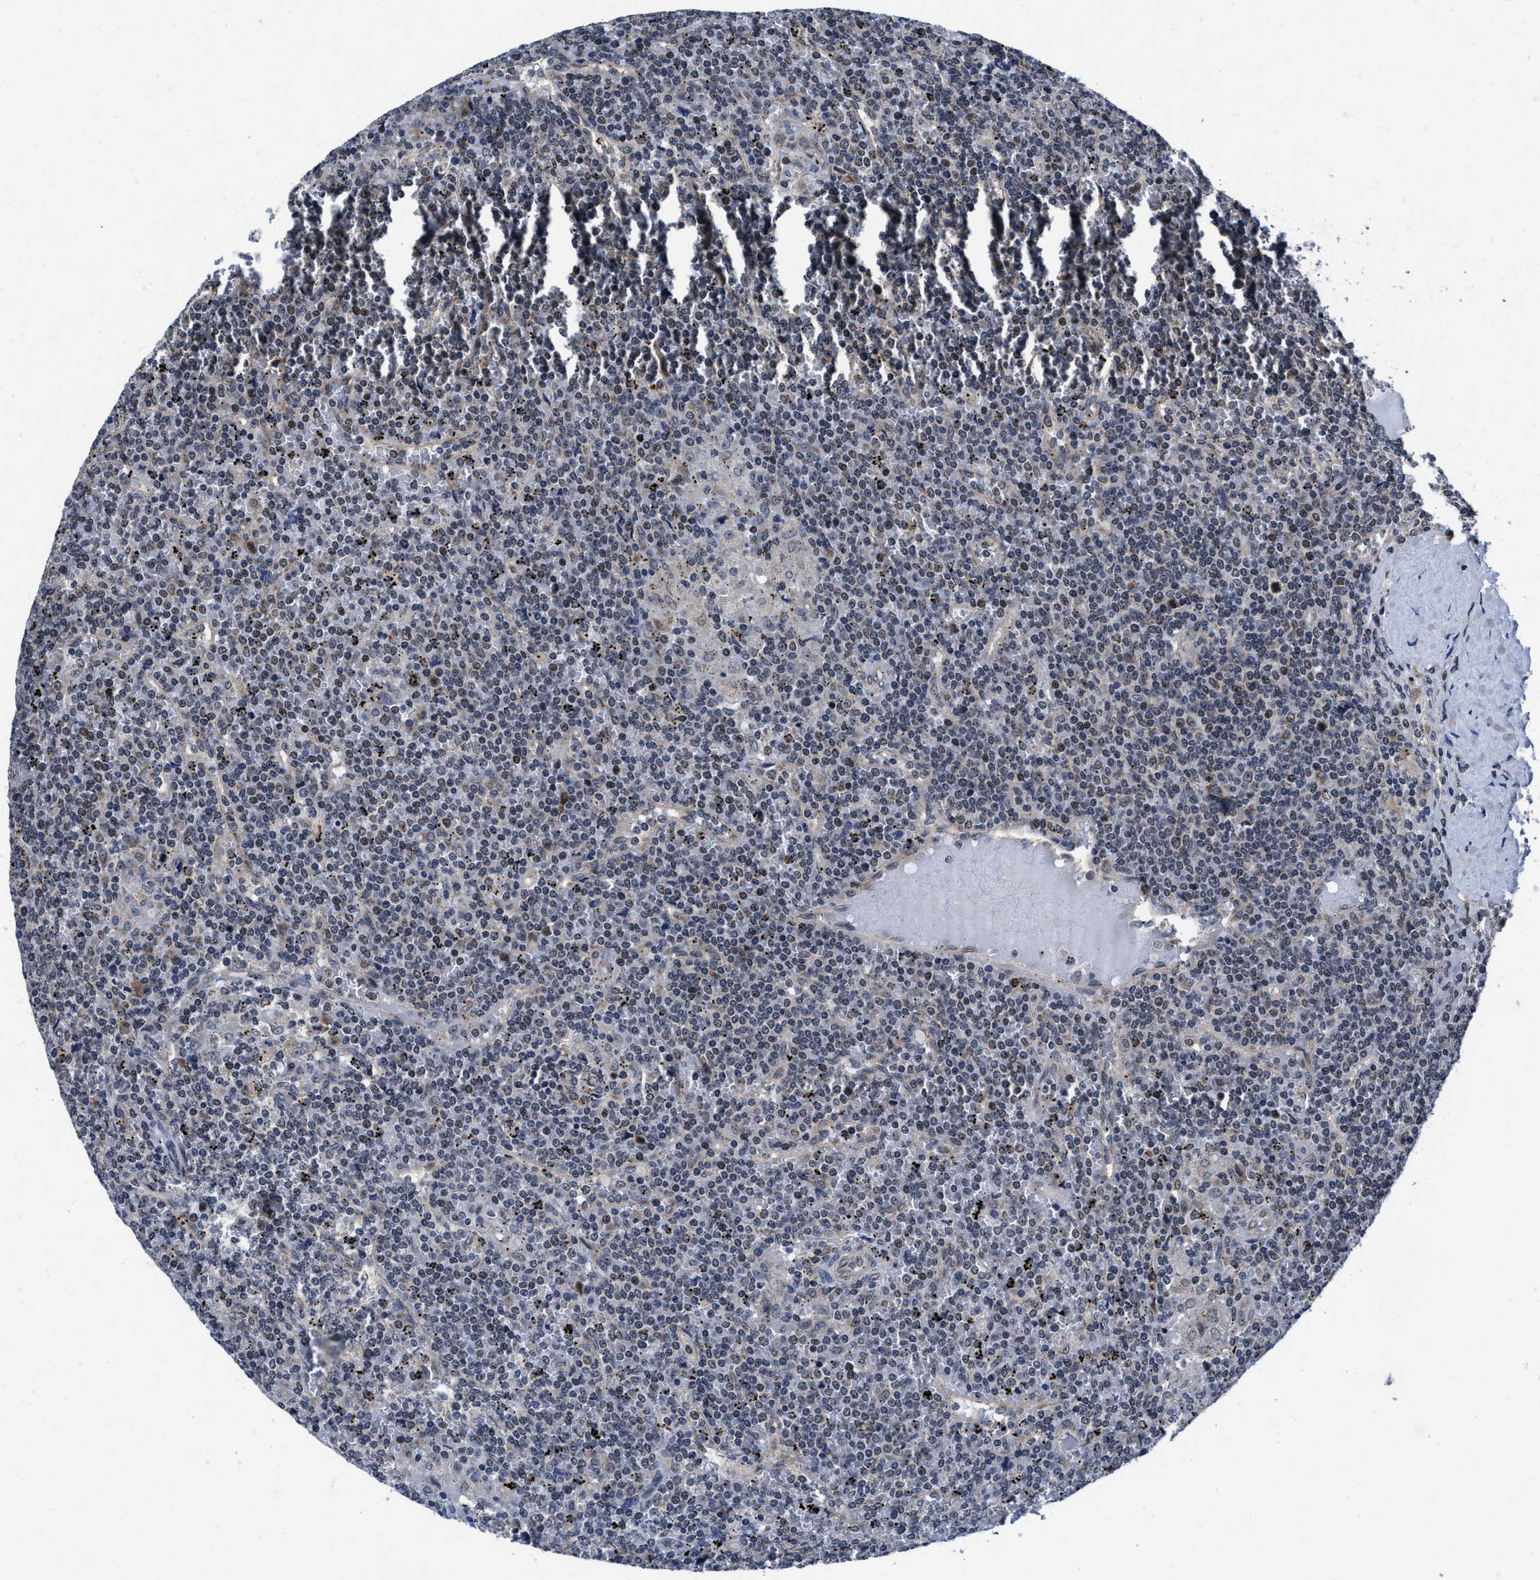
{"staining": {"intensity": "negative", "quantity": "none", "location": "none"}, "tissue": "lymphoma", "cell_type": "Tumor cells", "image_type": "cancer", "snomed": [{"axis": "morphology", "description": "Malignant lymphoma, non-Hodgkin's type, Low grade"}, {"axis": "topography", "description": "Spleen"}], "caption": "This is an immunohistochemistry image of human lymphoma. There is no staining in tumor cells.", "gene": "TMEM53", "patient": {"sex": "female", "age": 19}}